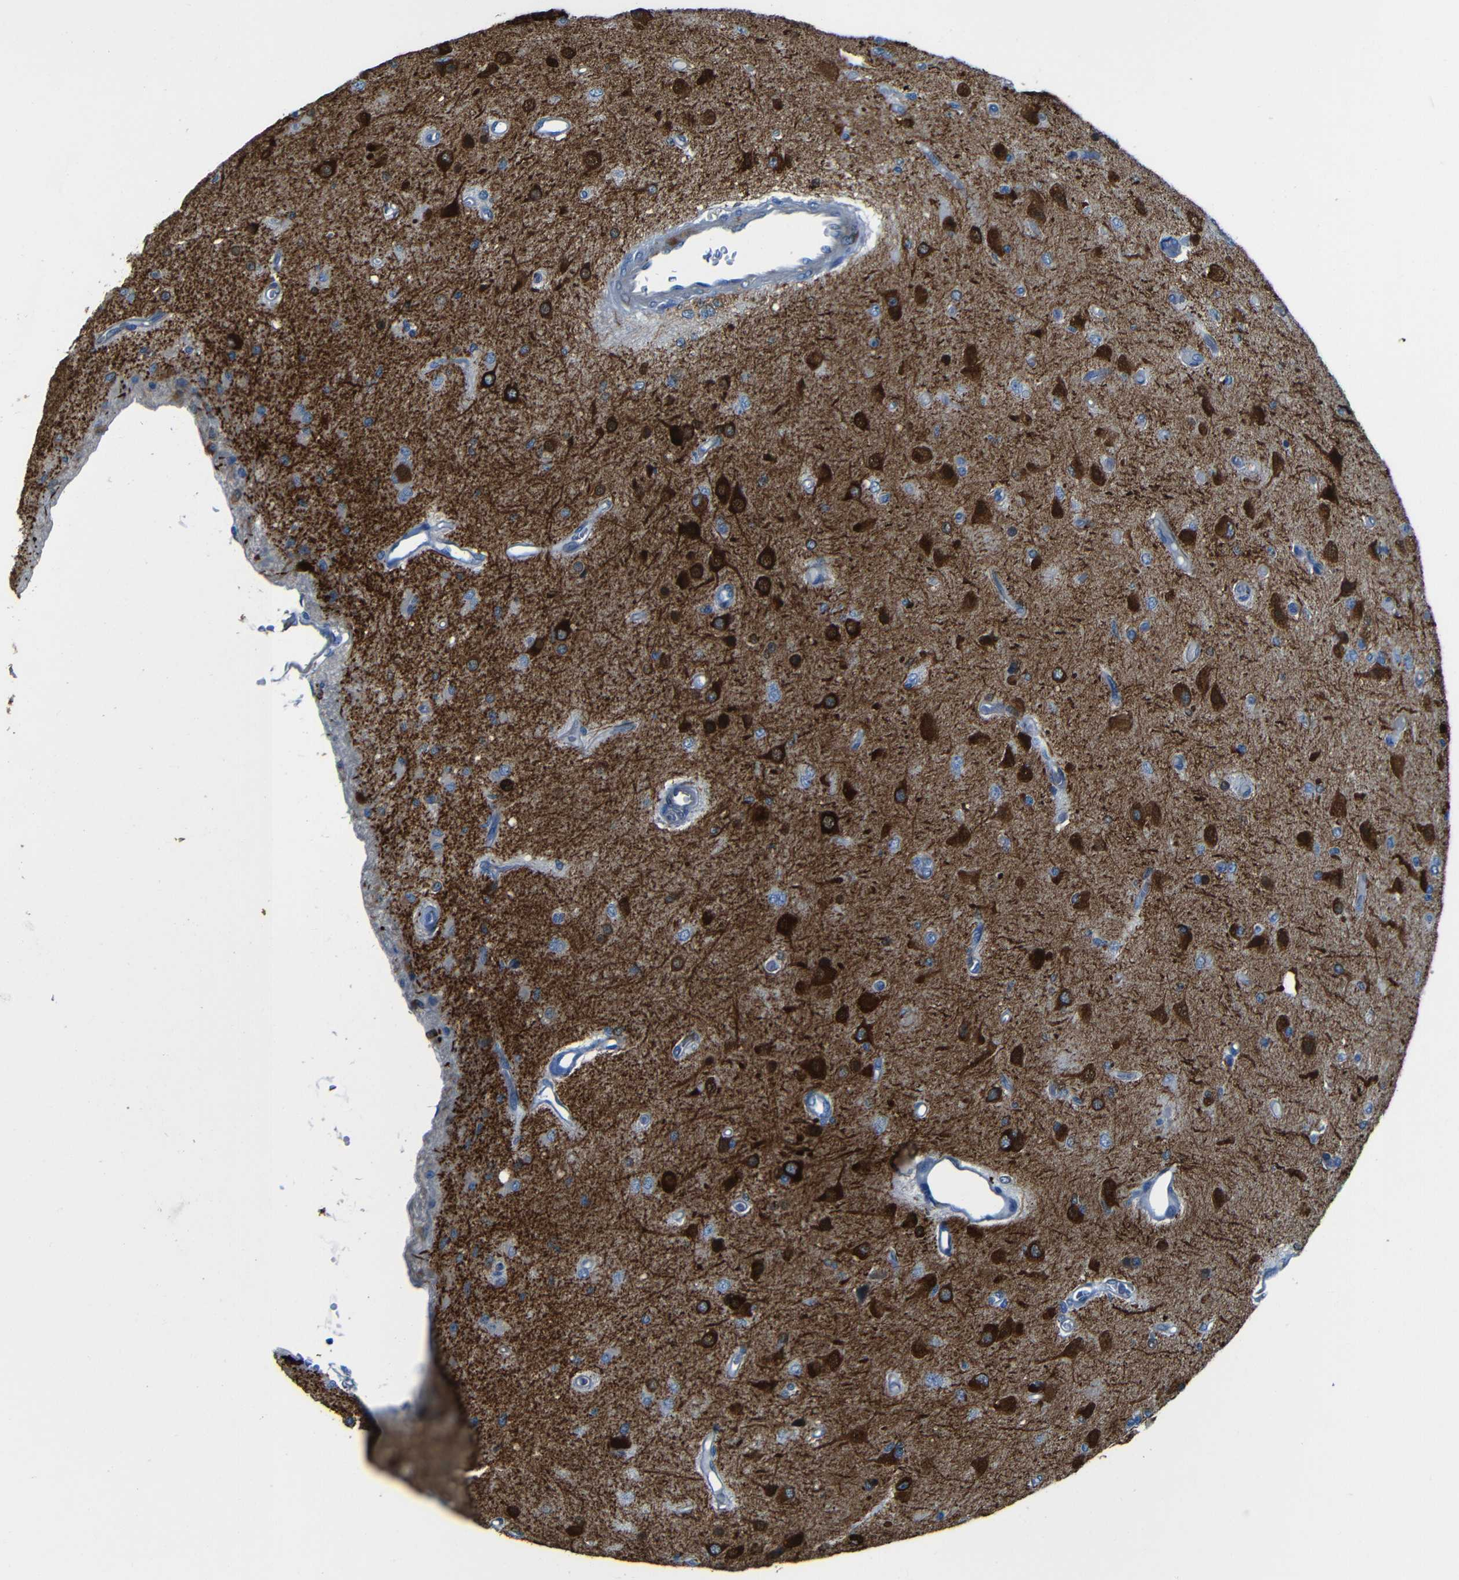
{"staining": {"intensity": "strong", "quantity": "25%-75%", "location": "cytoplasmic/membranous"}, "tissue": "glioma", "cell_type": "Tumor cells", "image_type": "cancer", "snomed": [{"axis": "morphology", "description": "Normal tissue, NOS"}, {"axis": "morphology", "description": "Glioma, malignant, High grade"}, {"axis": "topography", "description": "Cerebral cortex"}], "caption": "Glioma was stained to show a protein in brown. There is high levels of strong cytoplasmic/membranous positivity in about 25%-75% of tumor cells.", "gene": "MAP2", "patient": {"sex": "male", "age": 77}}